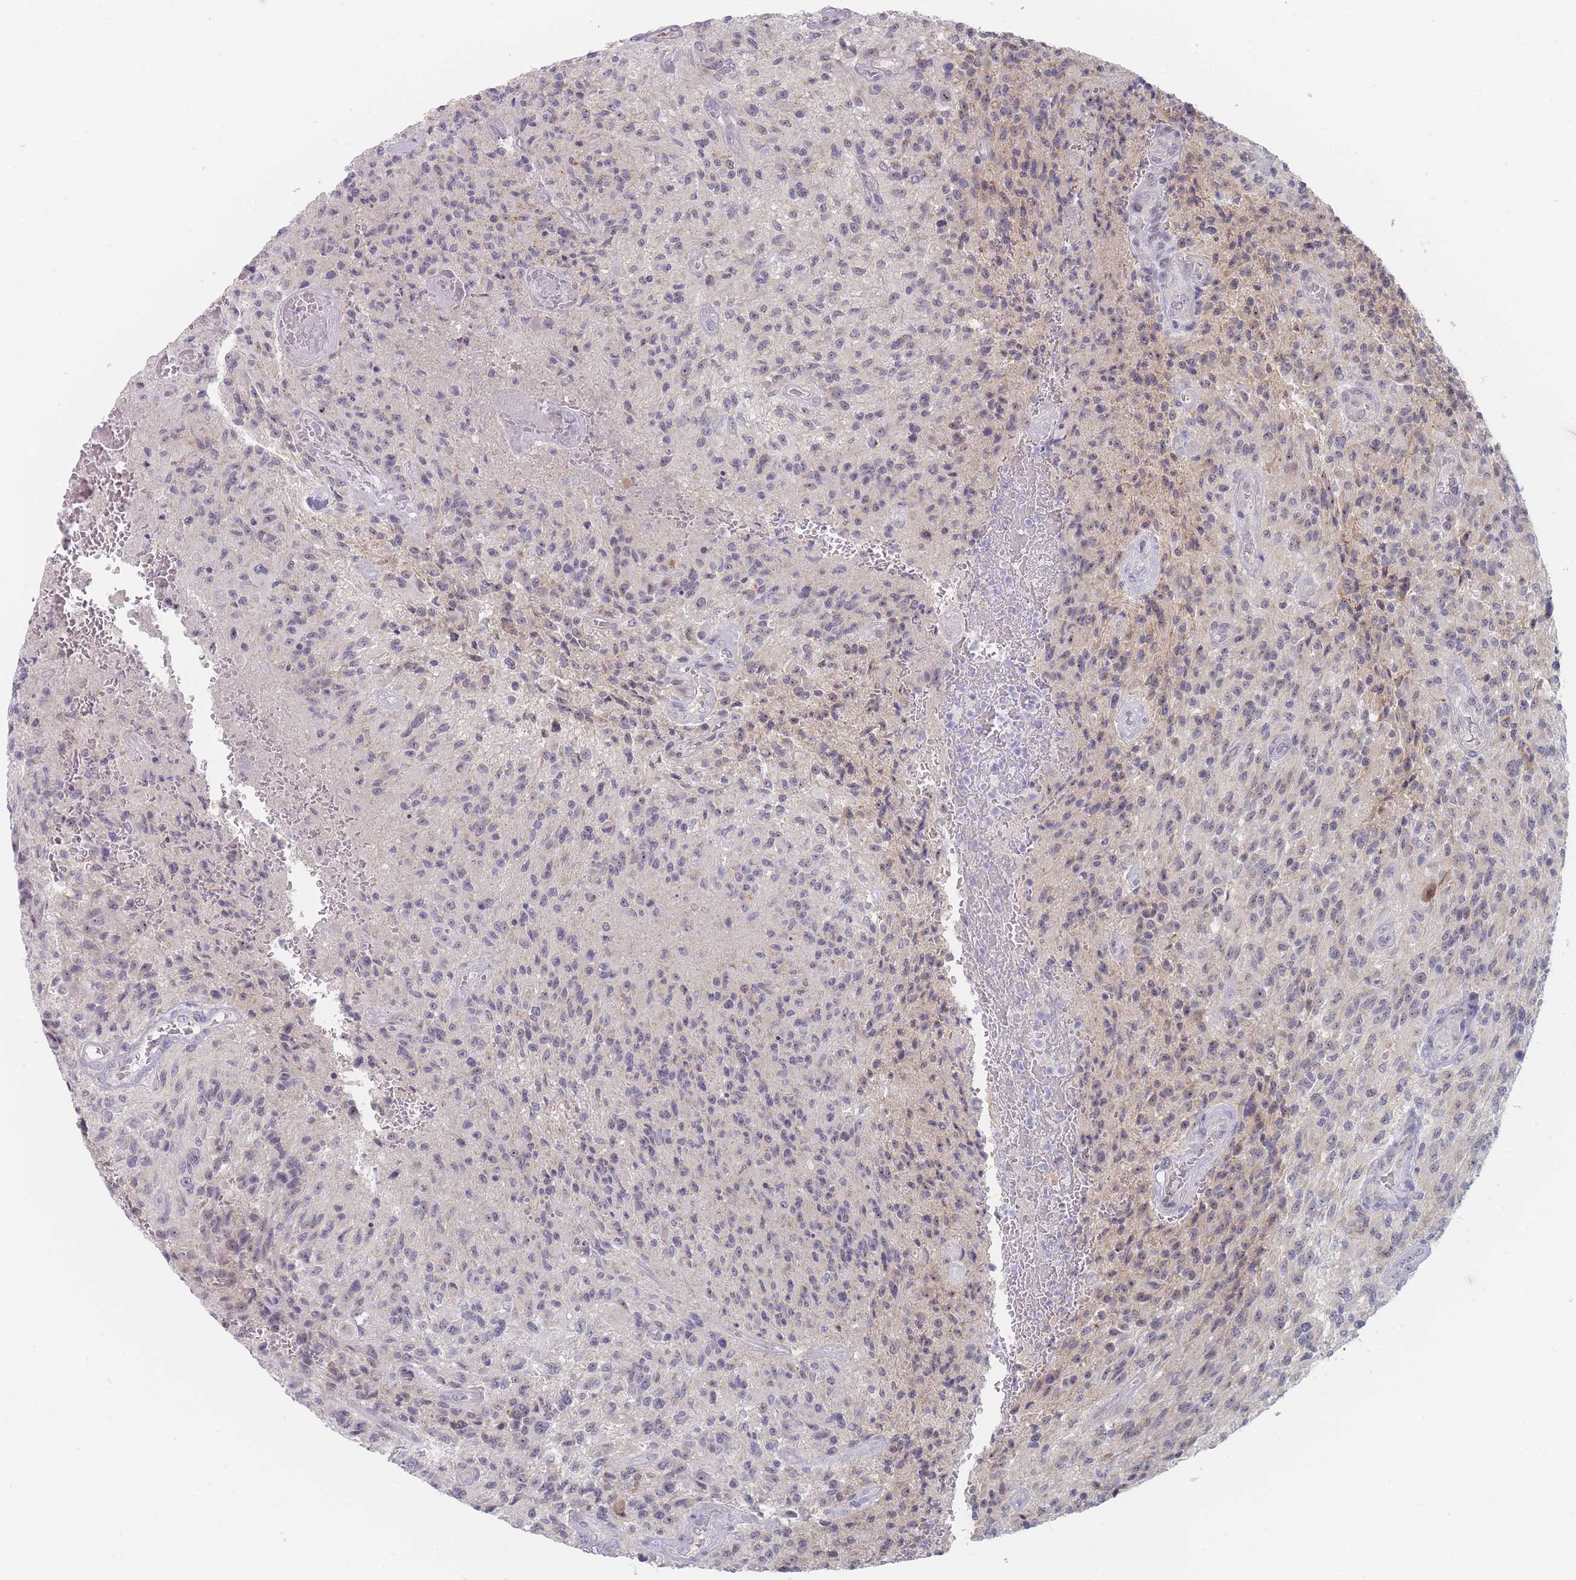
{"staining": {"intensity": "negative", "quantity": "none", "location": "none"}, "tissue": "glioma", "cell_type": "Tumor cells", "image_type": "cancer", "snomed": [{"axis": "morphology", "description": "Normal tissue, NOS"}, {"axis": "morphology", "description": "Glioma, malignant, High grade"}, {"axis": "topography", "description": "Cerebral cortex"}], "caption": "There is no significant positivity in tumor cells of malignant high-grade glioma.", "gene": "RNF8", "patient": {"sex": "male", "age": 56}}